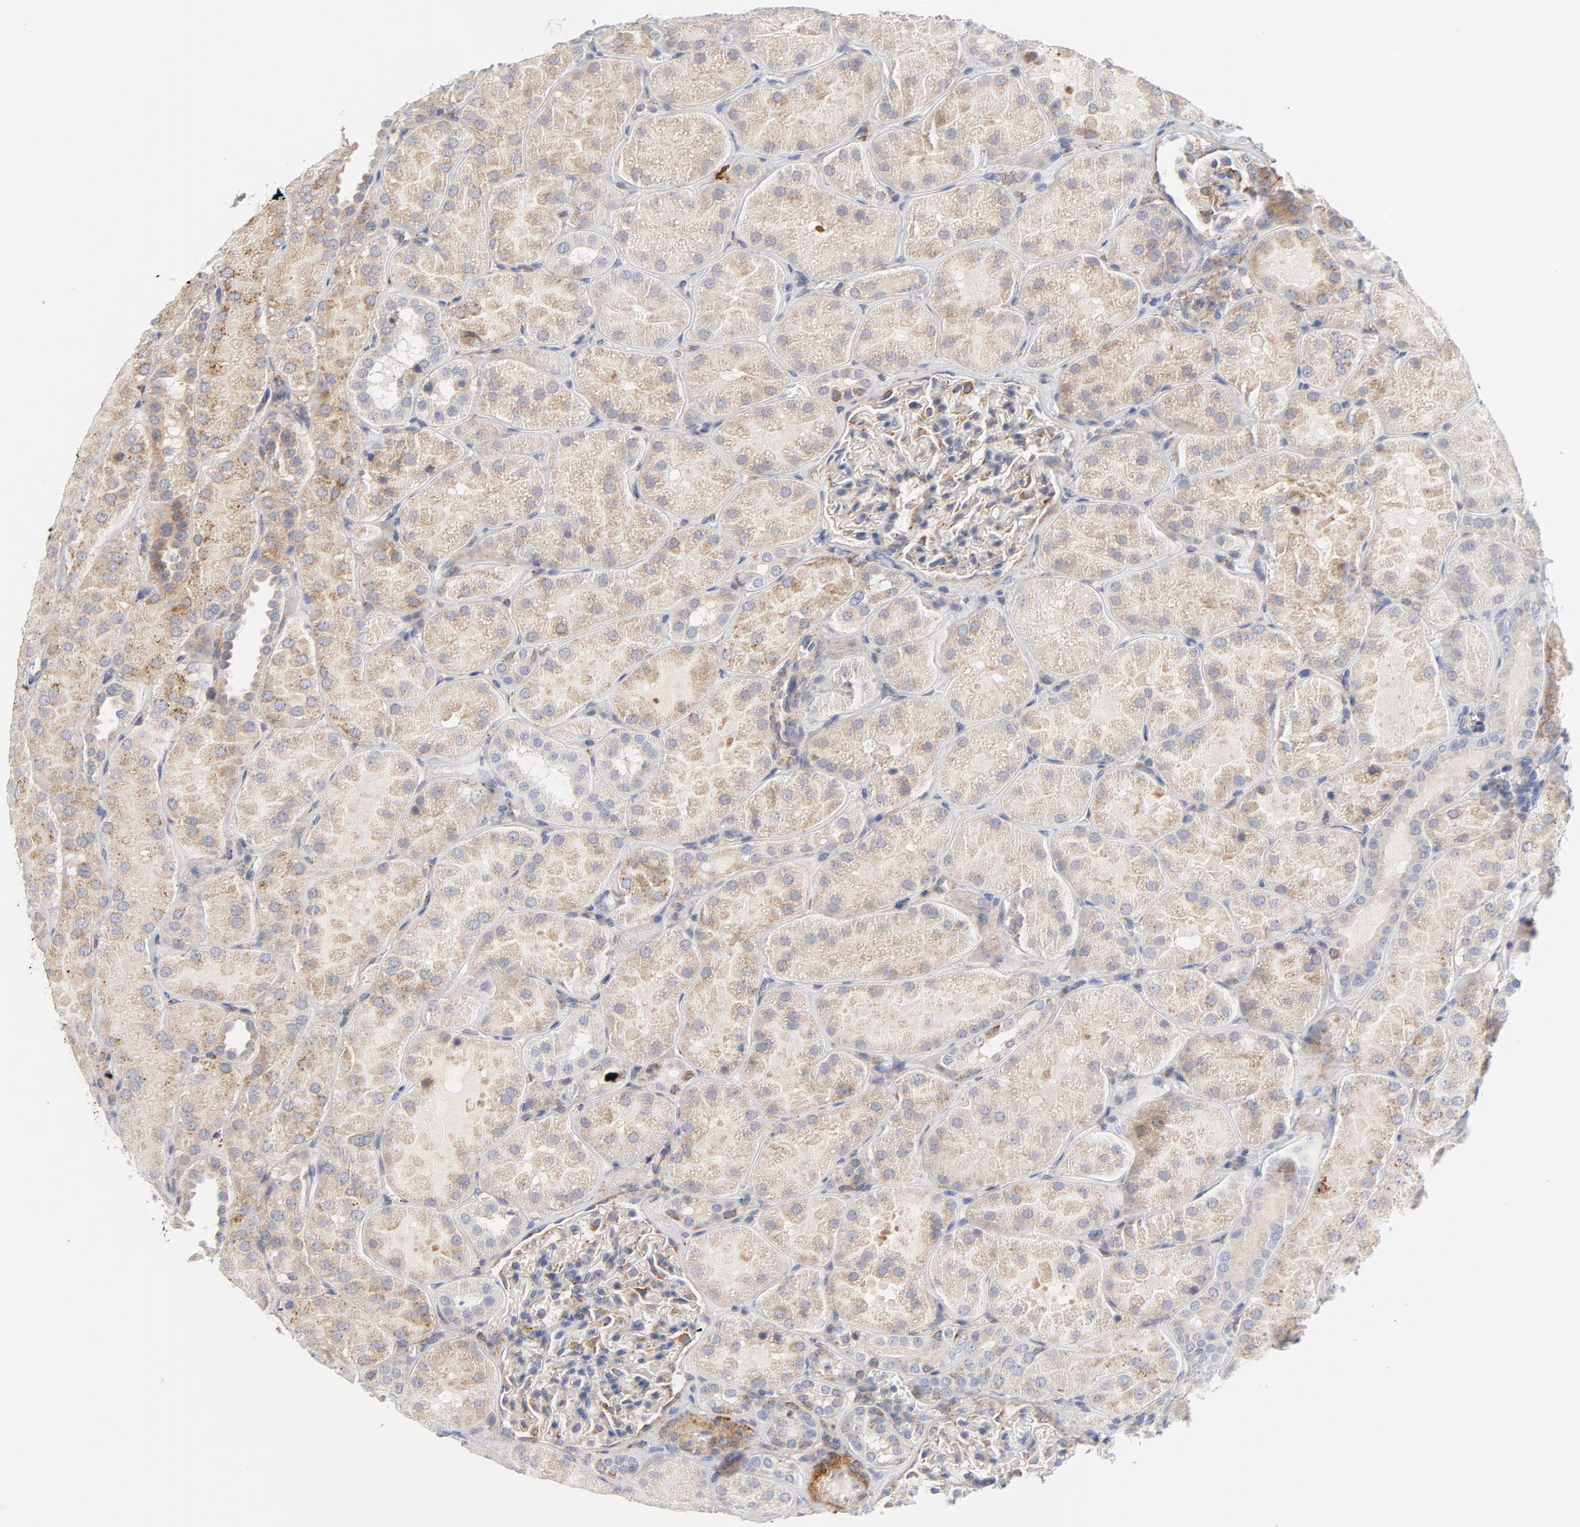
{"staining": {"intensity": "moderate", "quantity": "<25%", "location": "cytoplasmic/membranous"}, "tissue": "kidney", "cell_type": "Cells in glomeruli", "image_type": "normal", "snomed": [{"axis": "morphology", "description": "Normal tissue, NOS"}, {"axis": "topography", "description": "Kidney"}], "caption": "Kidney stained with DAB immunohistochemistry demonstrates low levels of moderate cytoplasmic/membranous positivity in about <25% of cells in glomeruli.", "gene": "RAPGEF3", "patient": {"sex": "male", "age": 28}}